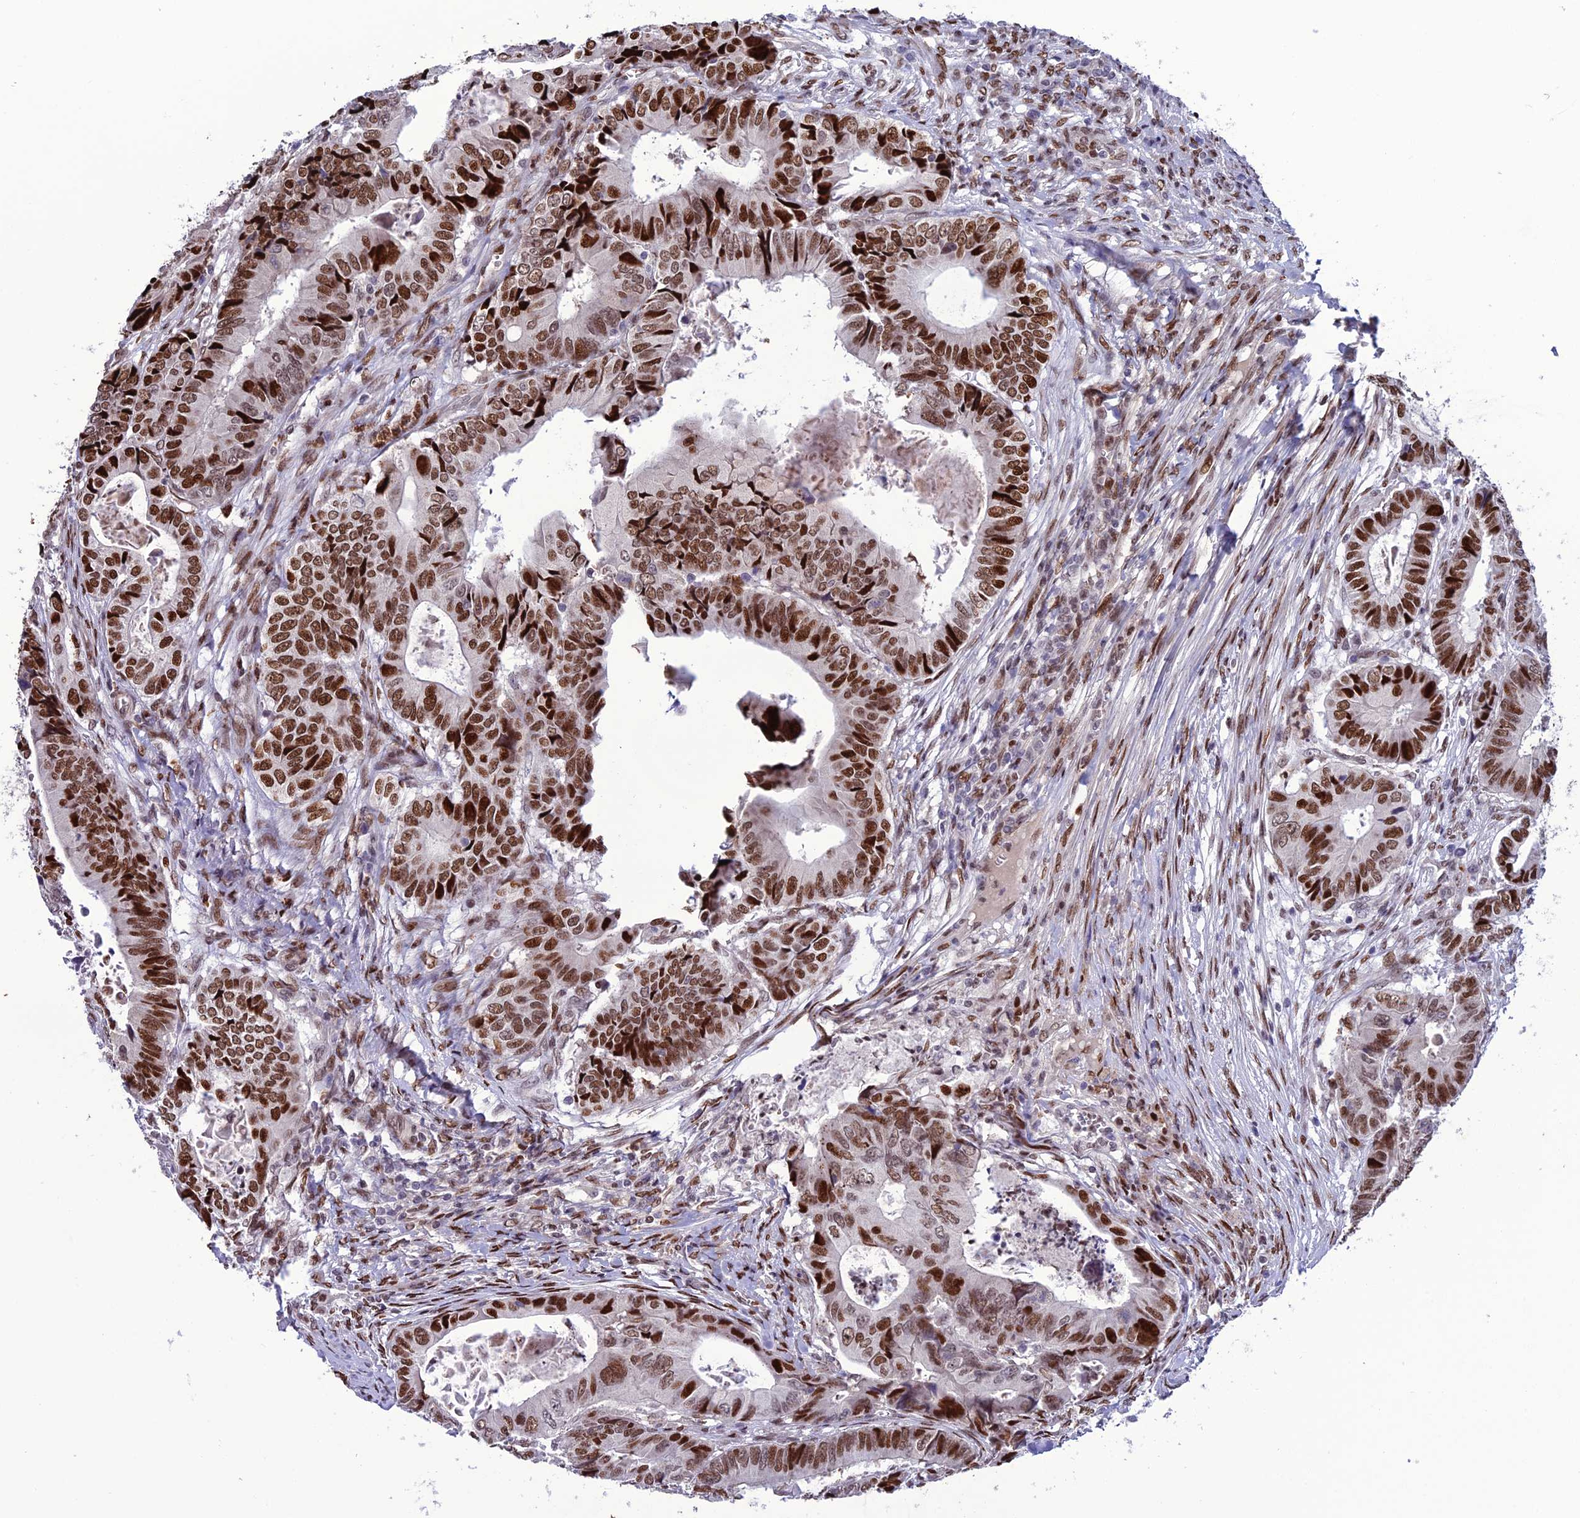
{"staining": {"intensity": "strong", "quantity": ">75%", "location": "nuclear"}, "tissue": "colorectal cancer", "cell_type": "Tumor cells", "image_type": "cancer", "snomed": [{"axis": "morphology", "description": "Adenocarcinoma, NOS"}, {"axis": "topography", "description": "Colon"}], "caption": "Approximately >75% of tumor cells in human colorectal cancer reveal strong nuclear protein staining as visualized by brown immunohistochemical staining.", "gene": "ZNF707", "patient": {"sex": "male", "age": 85}}